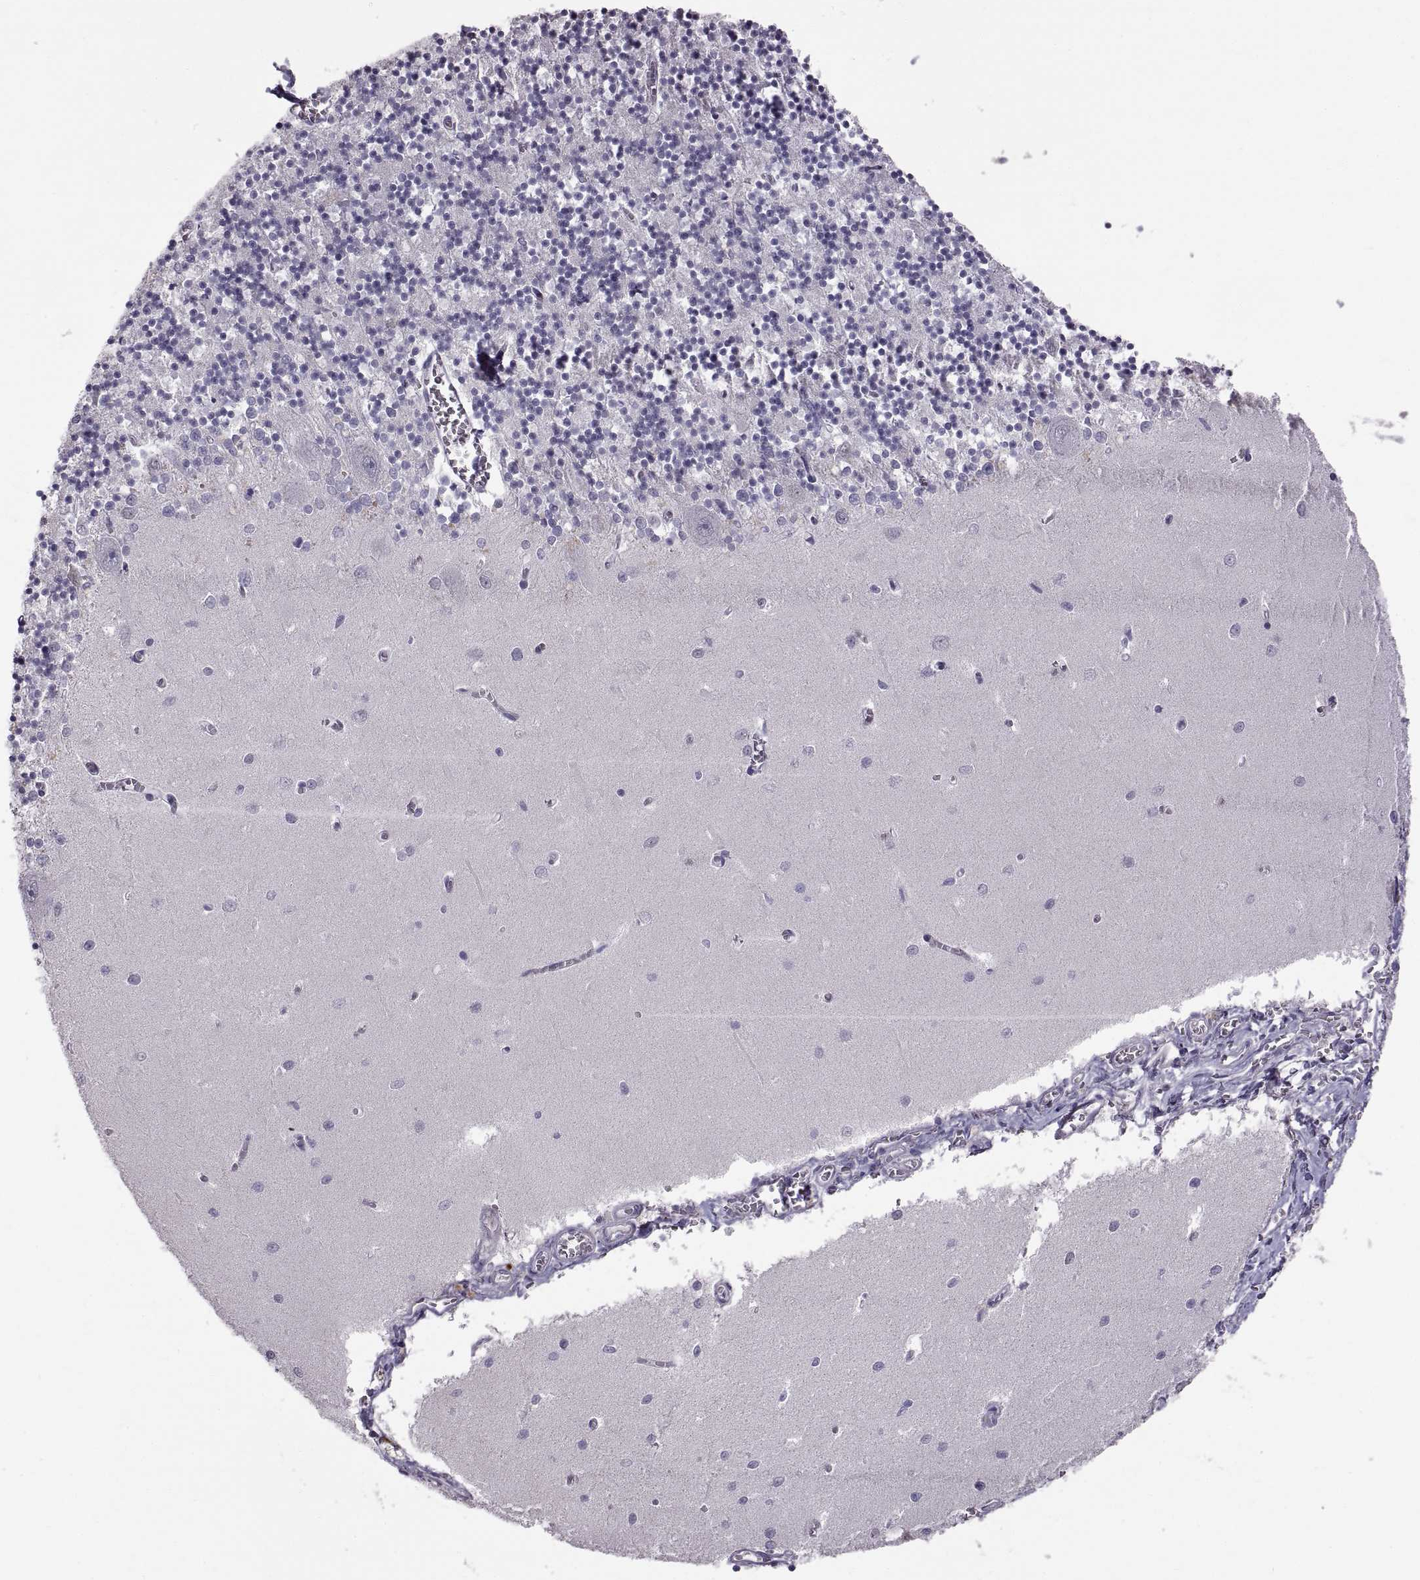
{"staining": {"intensity": "negative", "quantity": "none", "location": "none"}, "tissue": "cerebellum", "cell_type": "Cells in granular layer", "image_type": "normal", "snomed": [{"axis": "morphology", "description": "Normal tissue, NOS"}, {"axis": "topography", "description": "Cerebellum"}], "caption": "High magnification brightfield microscopy of normal cerebellum stained with DAB (3,3'-diaminobenzidine) (brown) and counterstained with hematoxylin (blue): cells in granular layer show no significant expression. (DAB (3,3'-diaminobenzidine) immunohistochemistry with hematoxylin counter stain).", "gene": "WFDC8", "patient": {"sex": "female", "age": 64}}